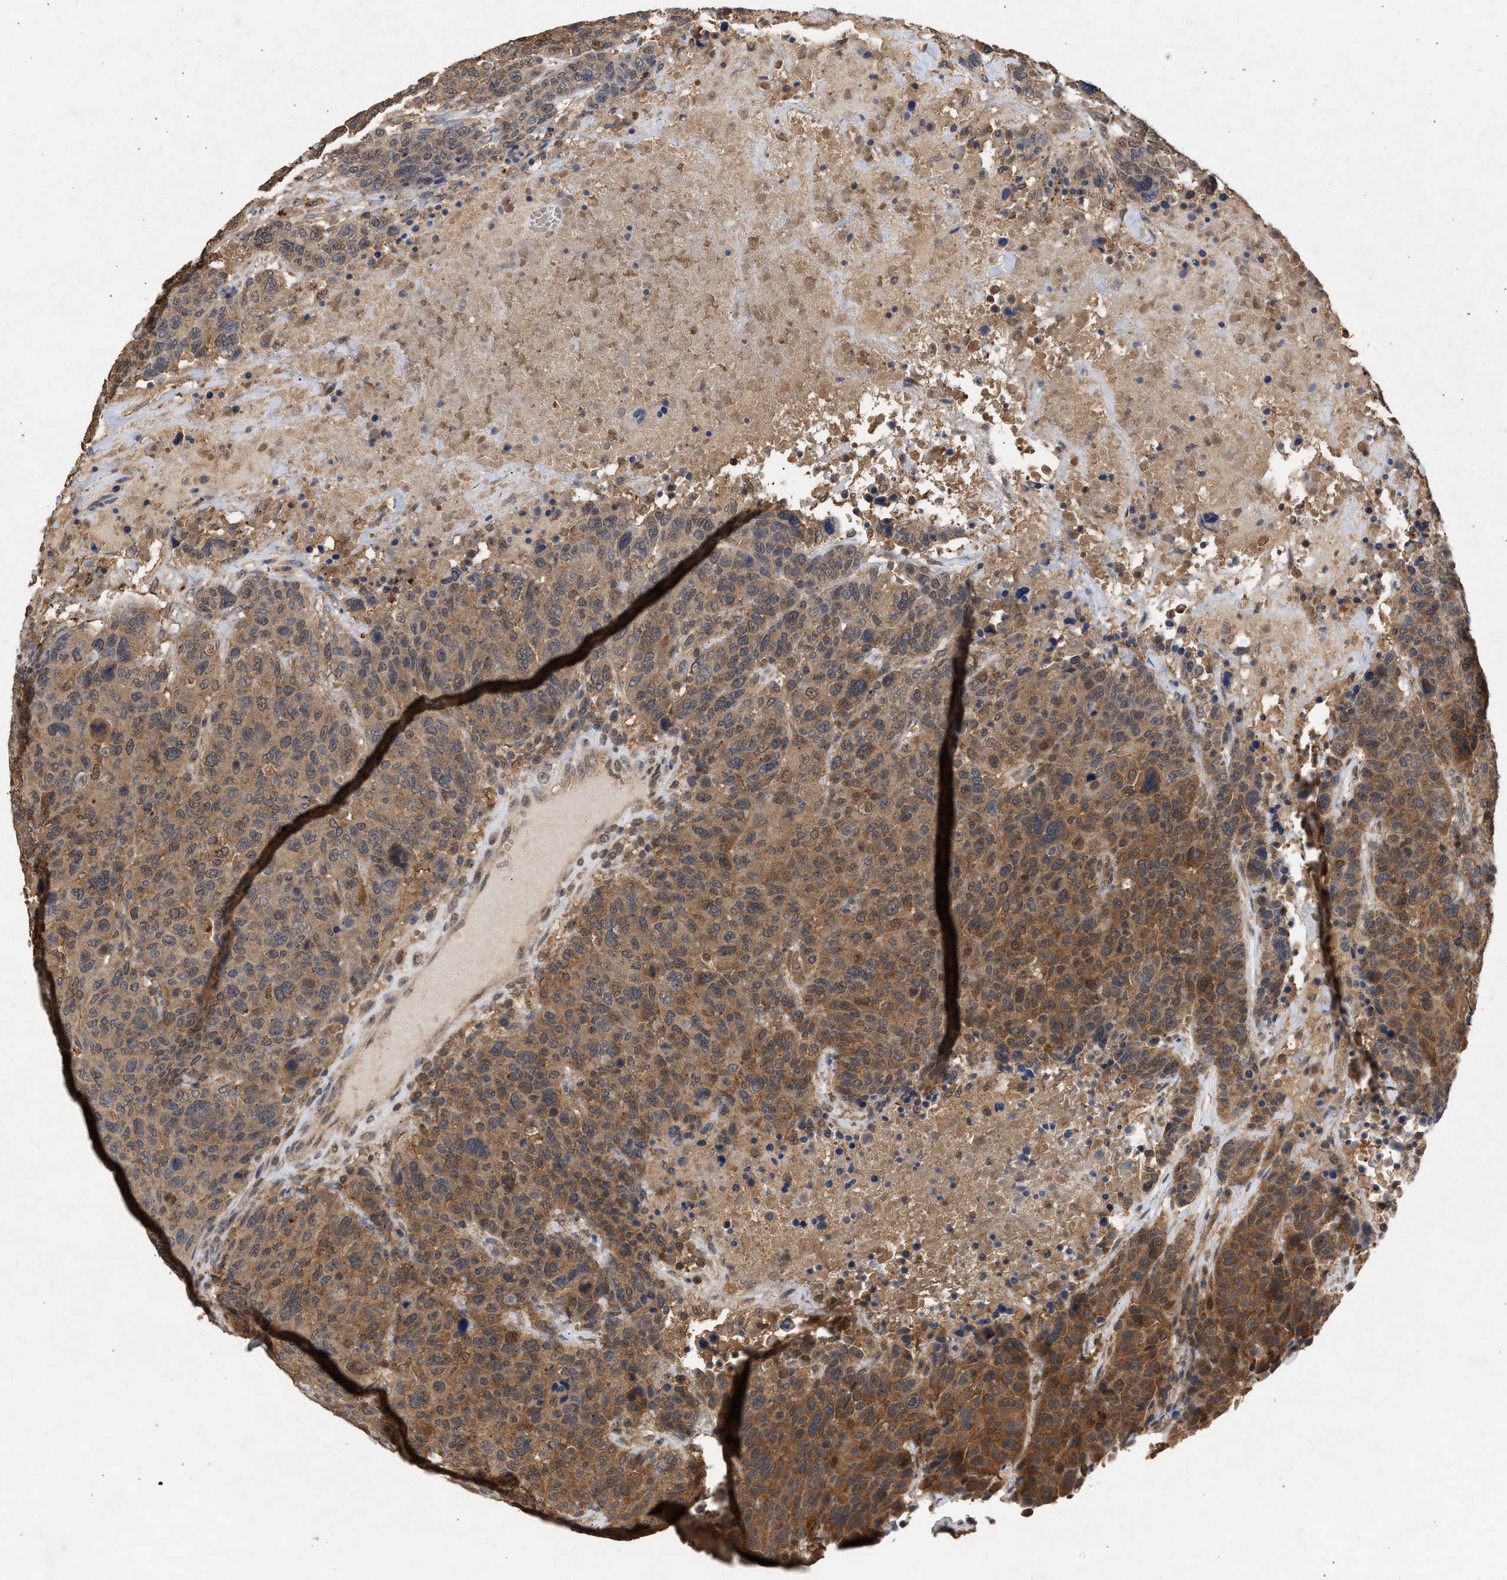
{"staining": {"intensity": "moderate", "quantity": ">75%", "location": "cytoplasmic/membranous"}, "tissue": "breast cancer", "cell_type": "Tumor cells", "image_type": "cancer", "snomed": [{"axis": "morphology", "description": "Duct carcinoma"}, {"axis": "topography", "description": "Breast"}], "caption": "This is a micrograph of immunohistochemistry (IHC) staining of intraductal carcinoma (breast), which shows moderate expression in the cytoplasmic/membranous of tumor cells.", "gene": "FITM1", "patient": {"sex": "female", "age": 37}}